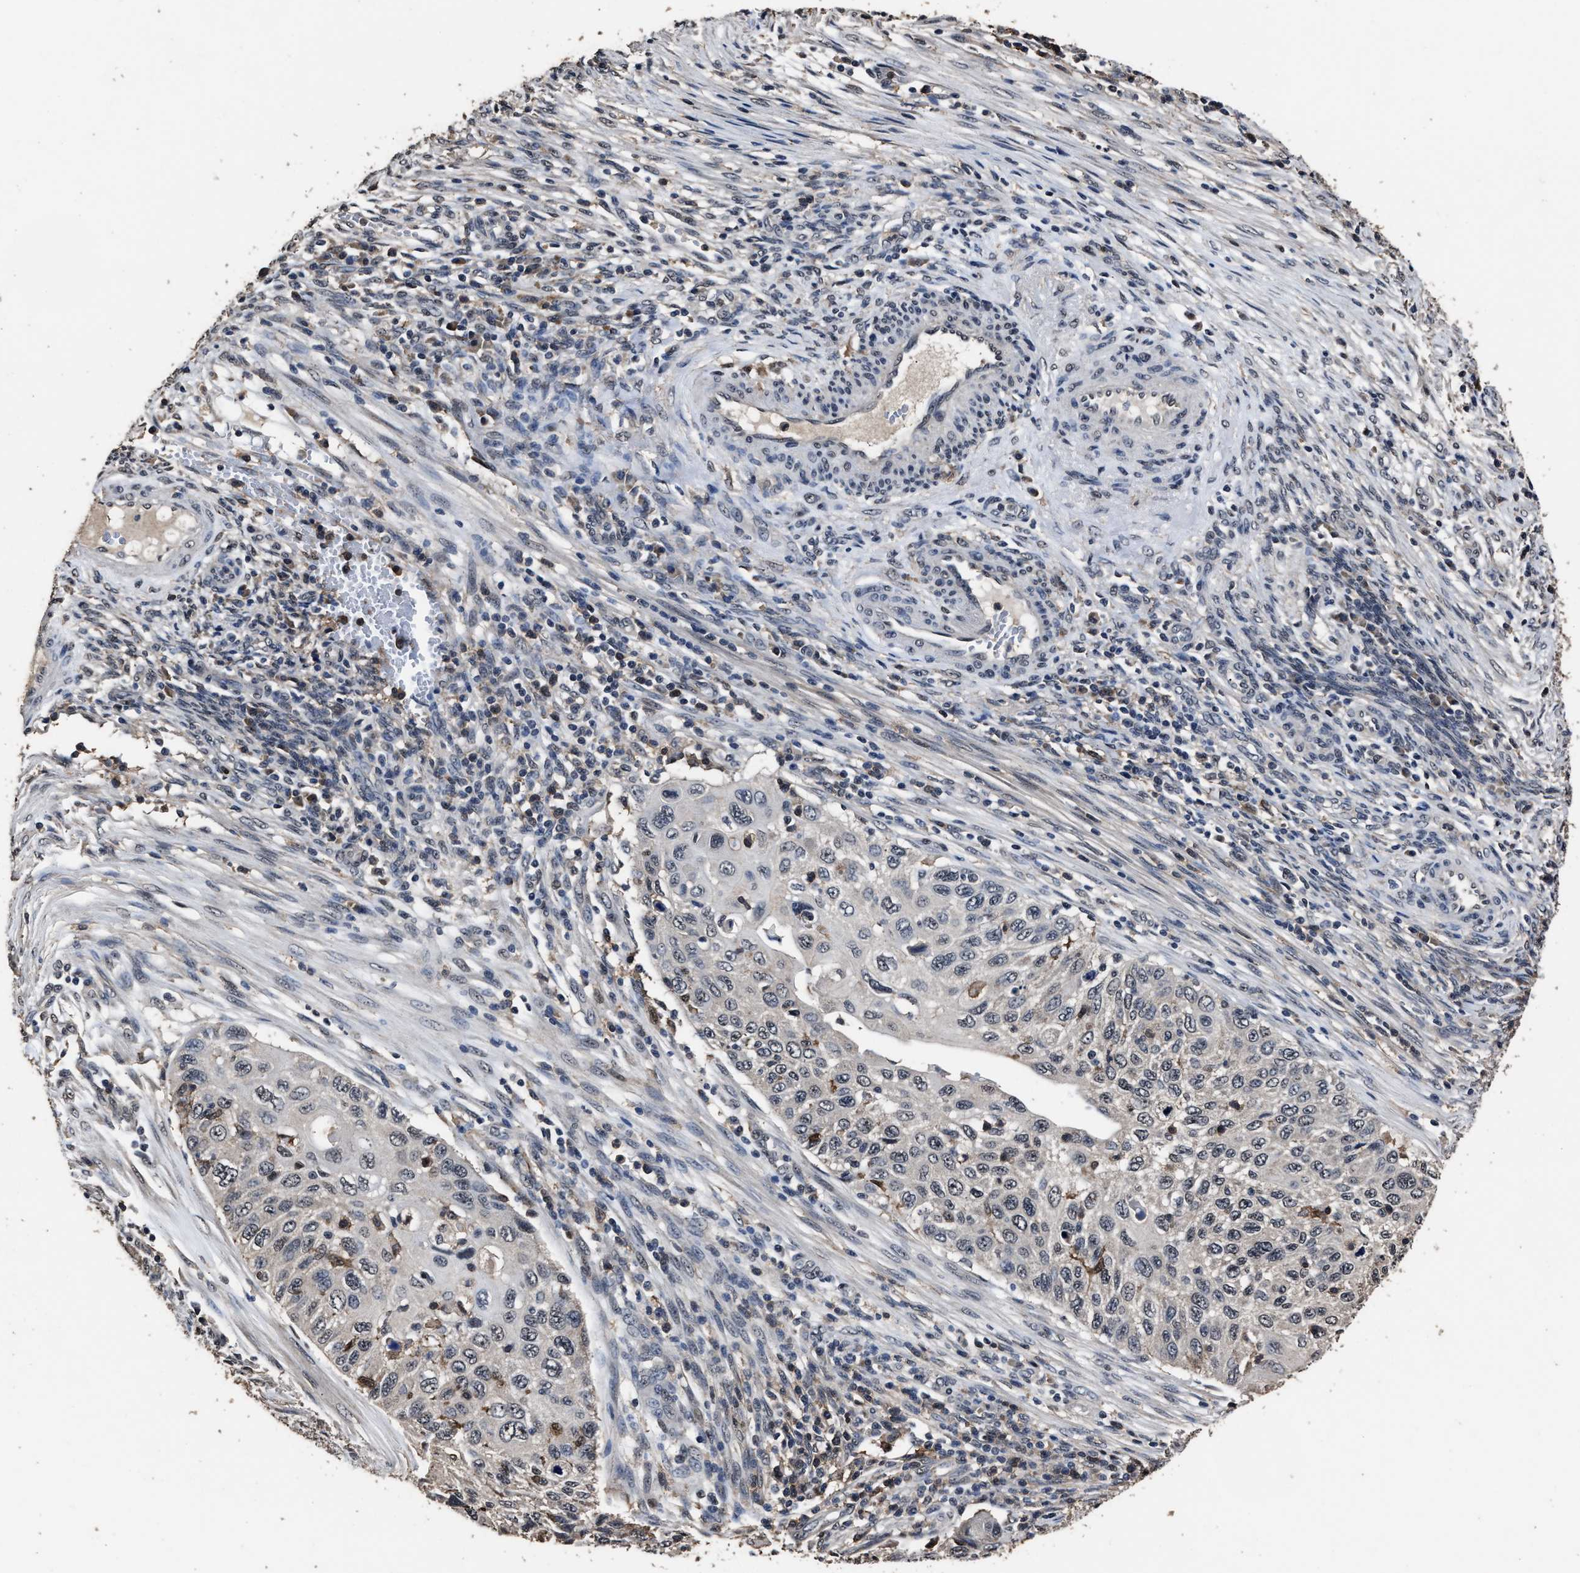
{"staining": {"intensity": "negative", "quantity": "none", "location": "none"}, "tissue": "cervical cancer", "cell_type": "Tumor cells", "image_type": "cancer", "snomed": [{"axis": "morphology", "description": "Squamous cell carcinoma, NOS"}, {"axis": "topography", "description": "Cervix"}], "caption": "Immunohistochemical staining of human cervical cancer reveals no significant staining in tumor cells.", "gene": "RSBN1L", "patient": {"sex": "female", "age": 70}}